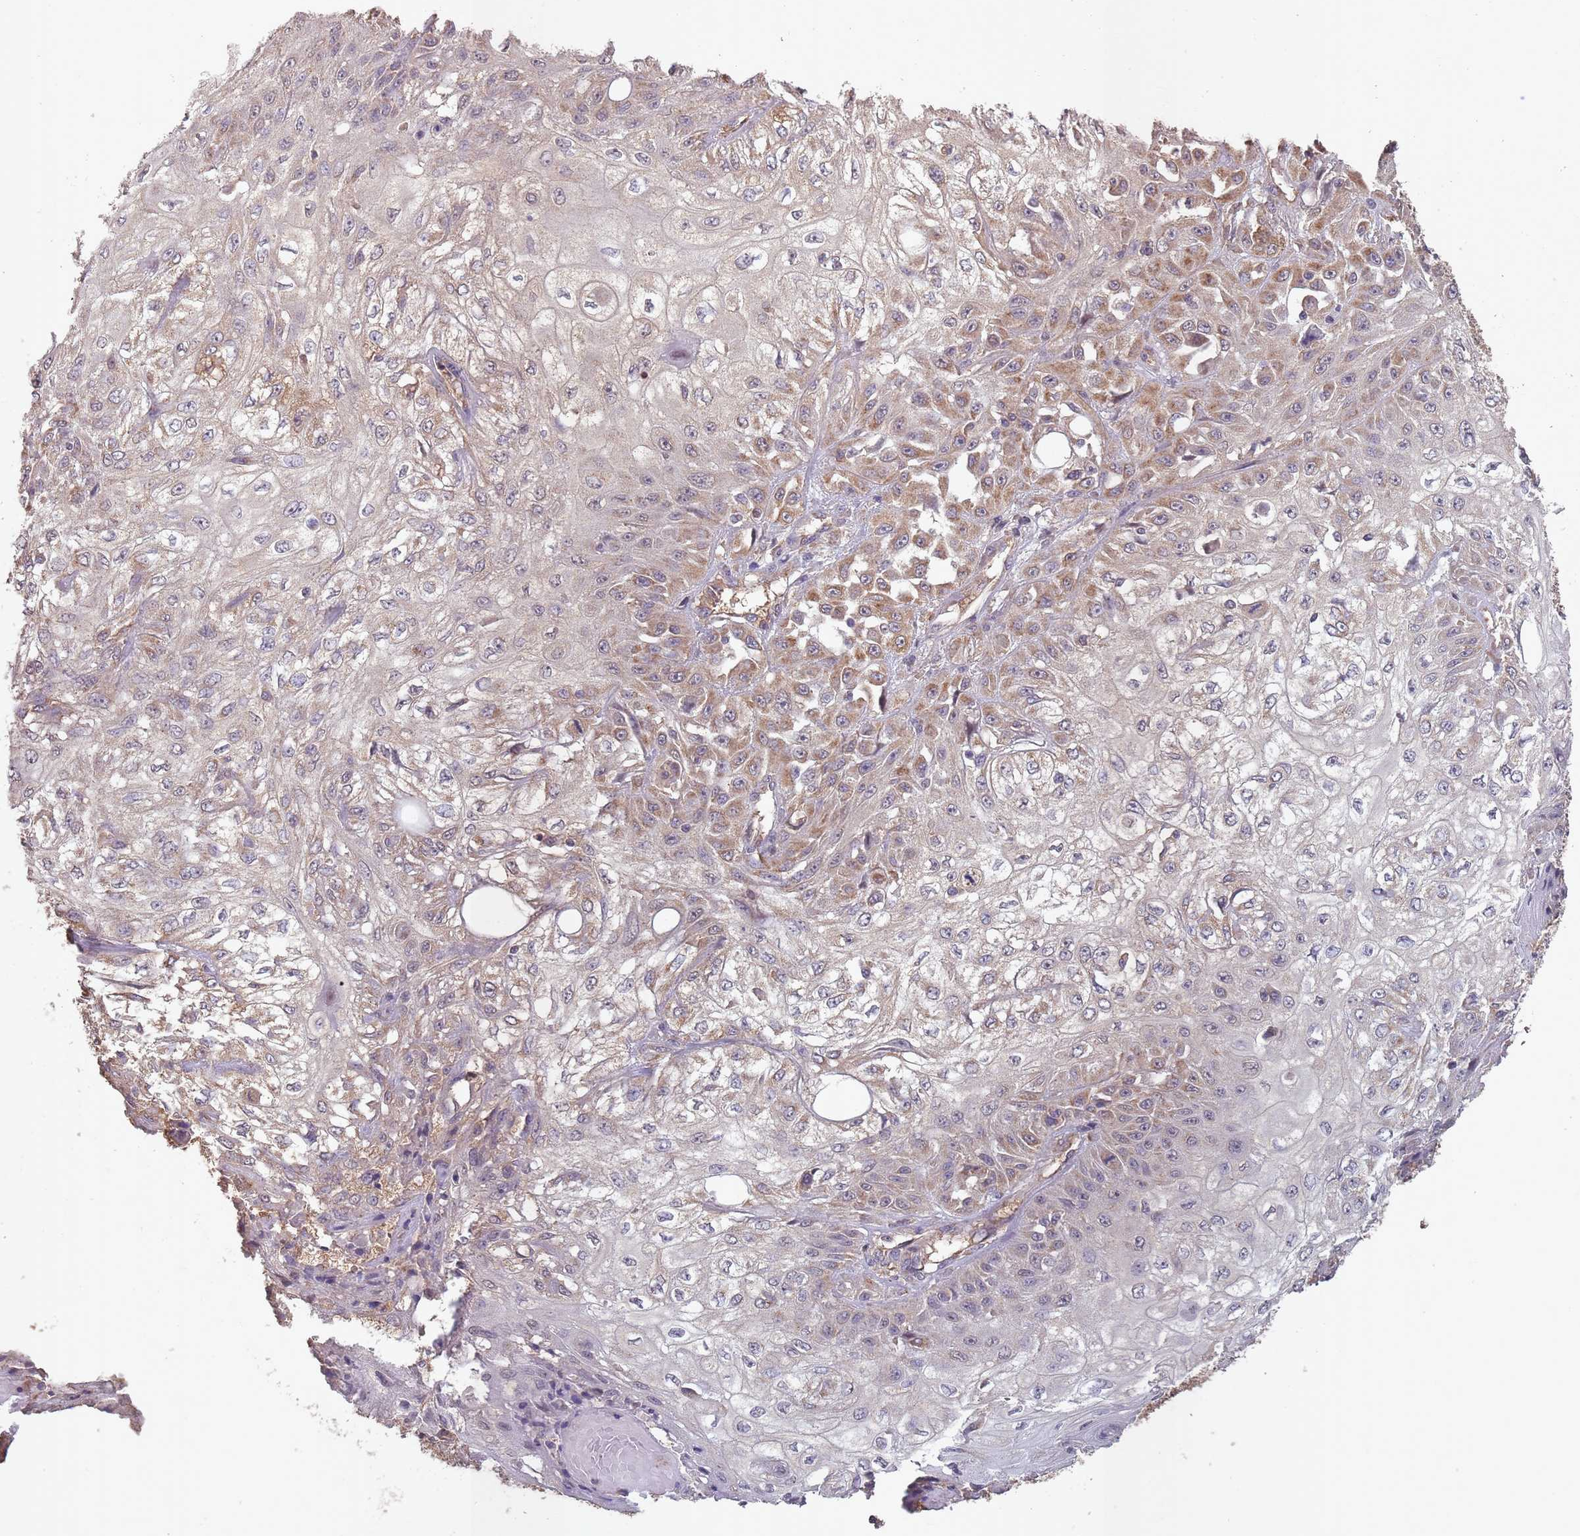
{"staining": {"intensity": "moderate", "quantity": "25%-75%", "location": "cytoplasmic/membranous"}, "tissue": "skin cancer", "cell_type": "Tumor cells", "image_type": "cancer", "snomed": [{"axis": "morphology", "description": "Squamous cell carcinoma, NOS"}, {"axis": "morphology", "description": "Squamous cell carcinoma, metastatic, NOS"}, {"axis": "topography", "description": "Skin"}, {"axis": "topography", "description": "Lymph node"}], "caption": "Protein expression analysis of skin cancer (metastatic squamous cell carcinoma) shows moderate cytoplasmic/membranous expression in about 25%-75% of tumor cells.", "gene": "SANBR", "patient": {"sex": "male", "age": 75}}